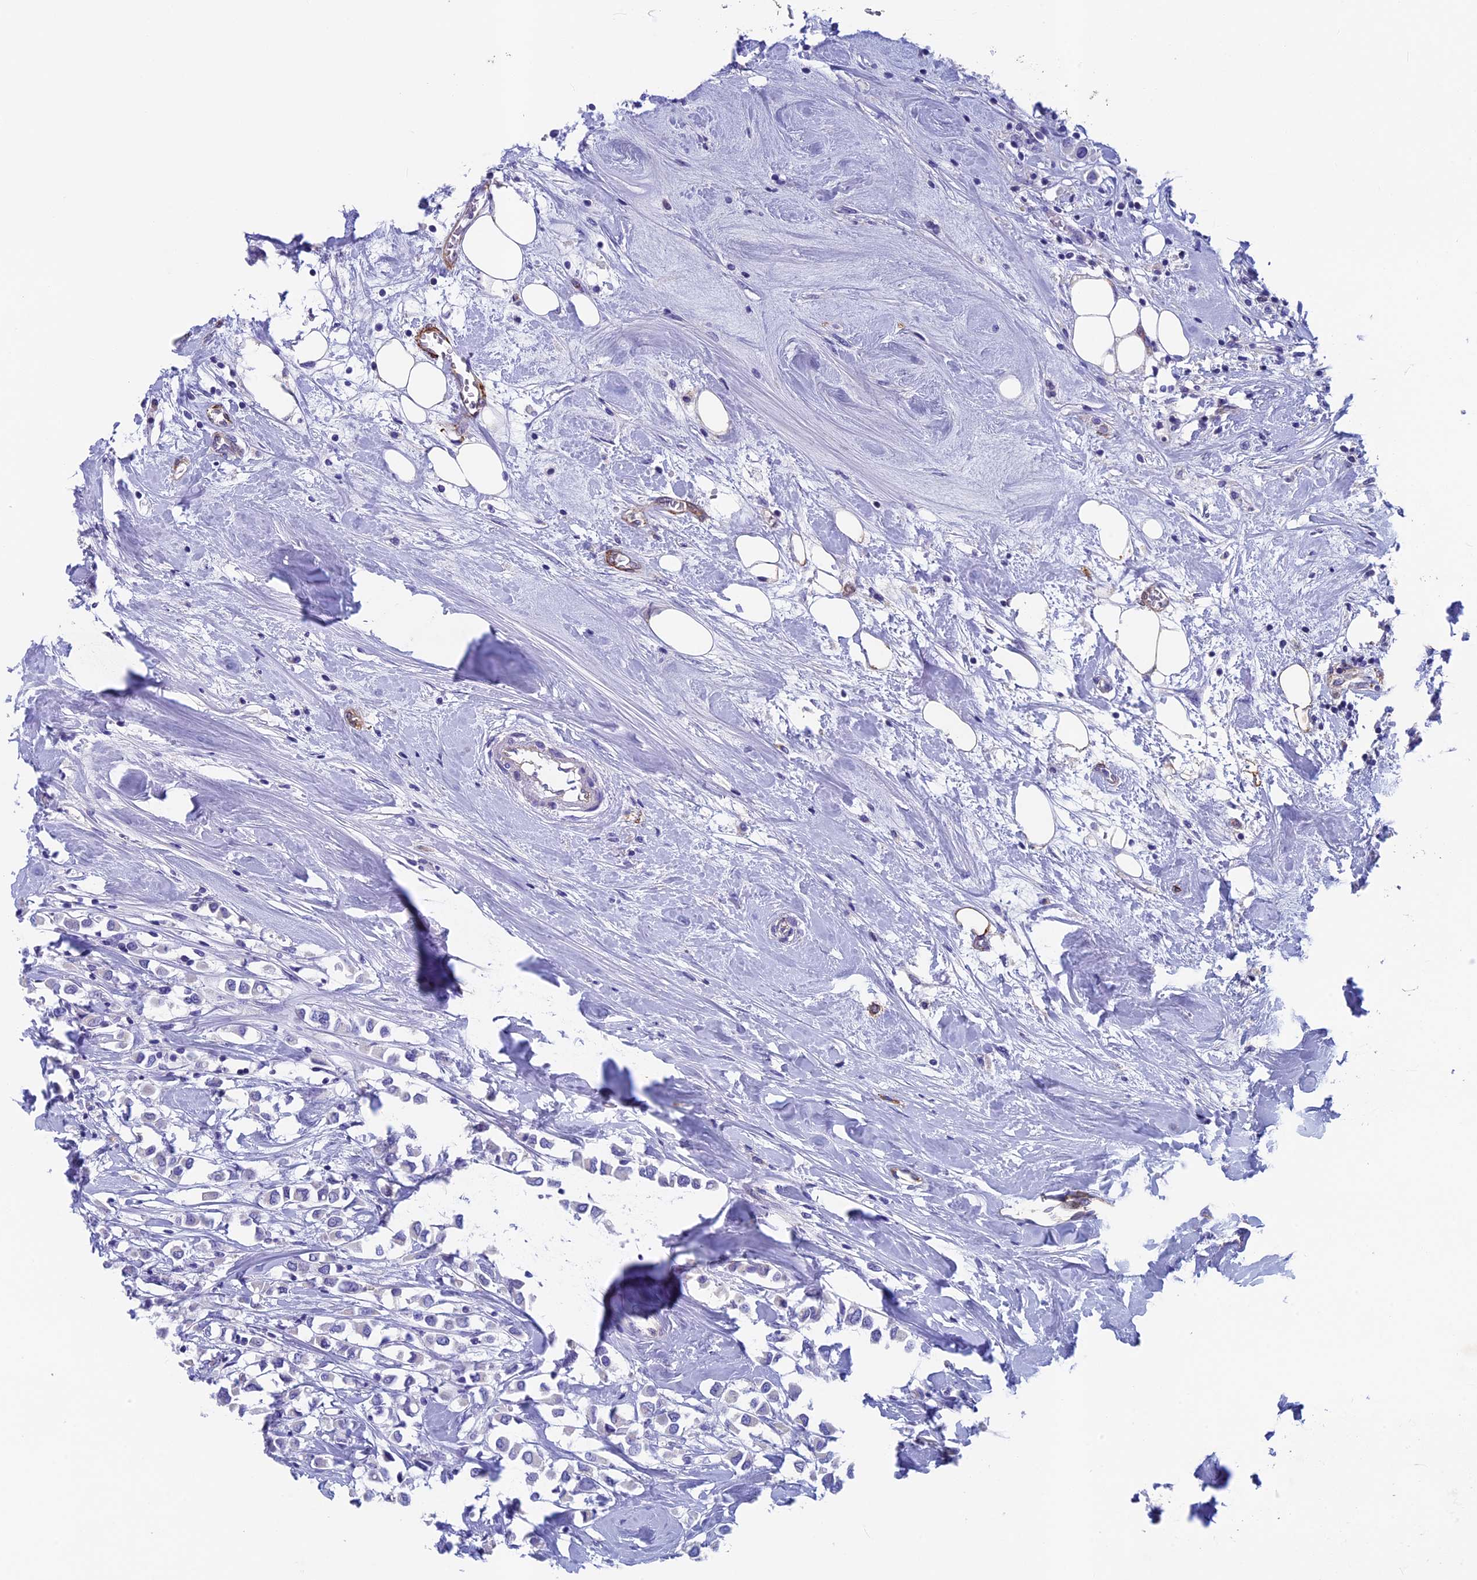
{"staining": {"intensity": "negative", "quantity": "none", "location": "none"}, "tissue": "breast cancer", "cell_type": "Tumor cells", "image_type": "cancer", "snomed": [{"axis": "morphology", "description": "Duct carcinoma"}, {"axis": "topography", "description": "Breast"}], "caption": "An image of breast cancer (invasive ductal carcinoma) stained for a protein displays no brown staining in tumor cells.", "gene": "INSYN1", "patient": {"sex": "female", "age": 61}}